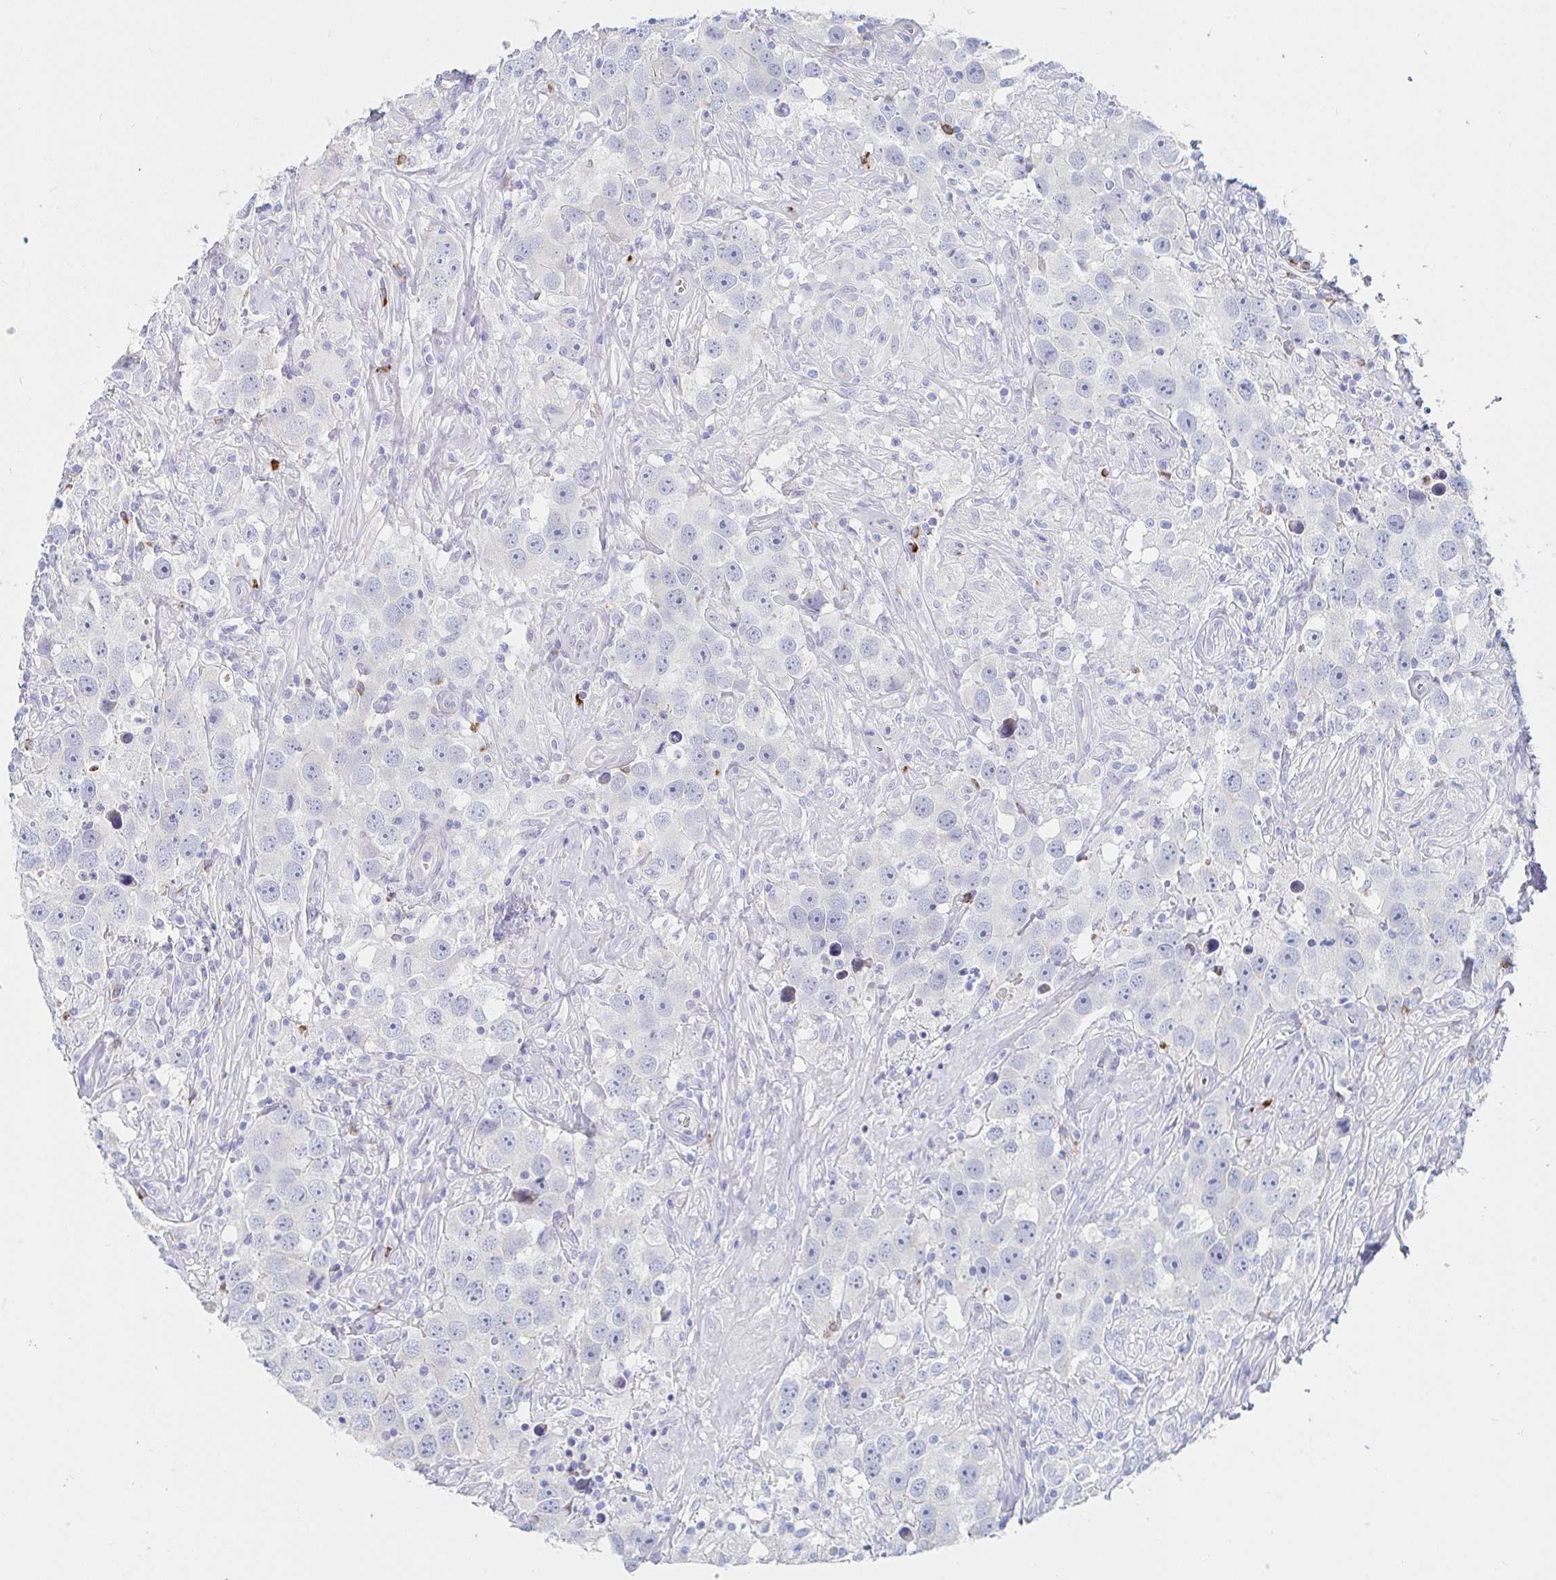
{"staining": {"intensity": "negative", "quantity": "none", "location": "none"}, "tissue": "testis cancer", "cell_type": "Tumor cells", "image_type": "cancer", "snomed": [{"axis": "morphology", "description": "Seminoma, NOS"}, {"axis": "topography", "description": "Testis"}], "caption": "Tumor cells are negative for protein expression in human testis cancer.", "gene": "PACSIN1", "patient": {"sex": "male", "age": 49}}